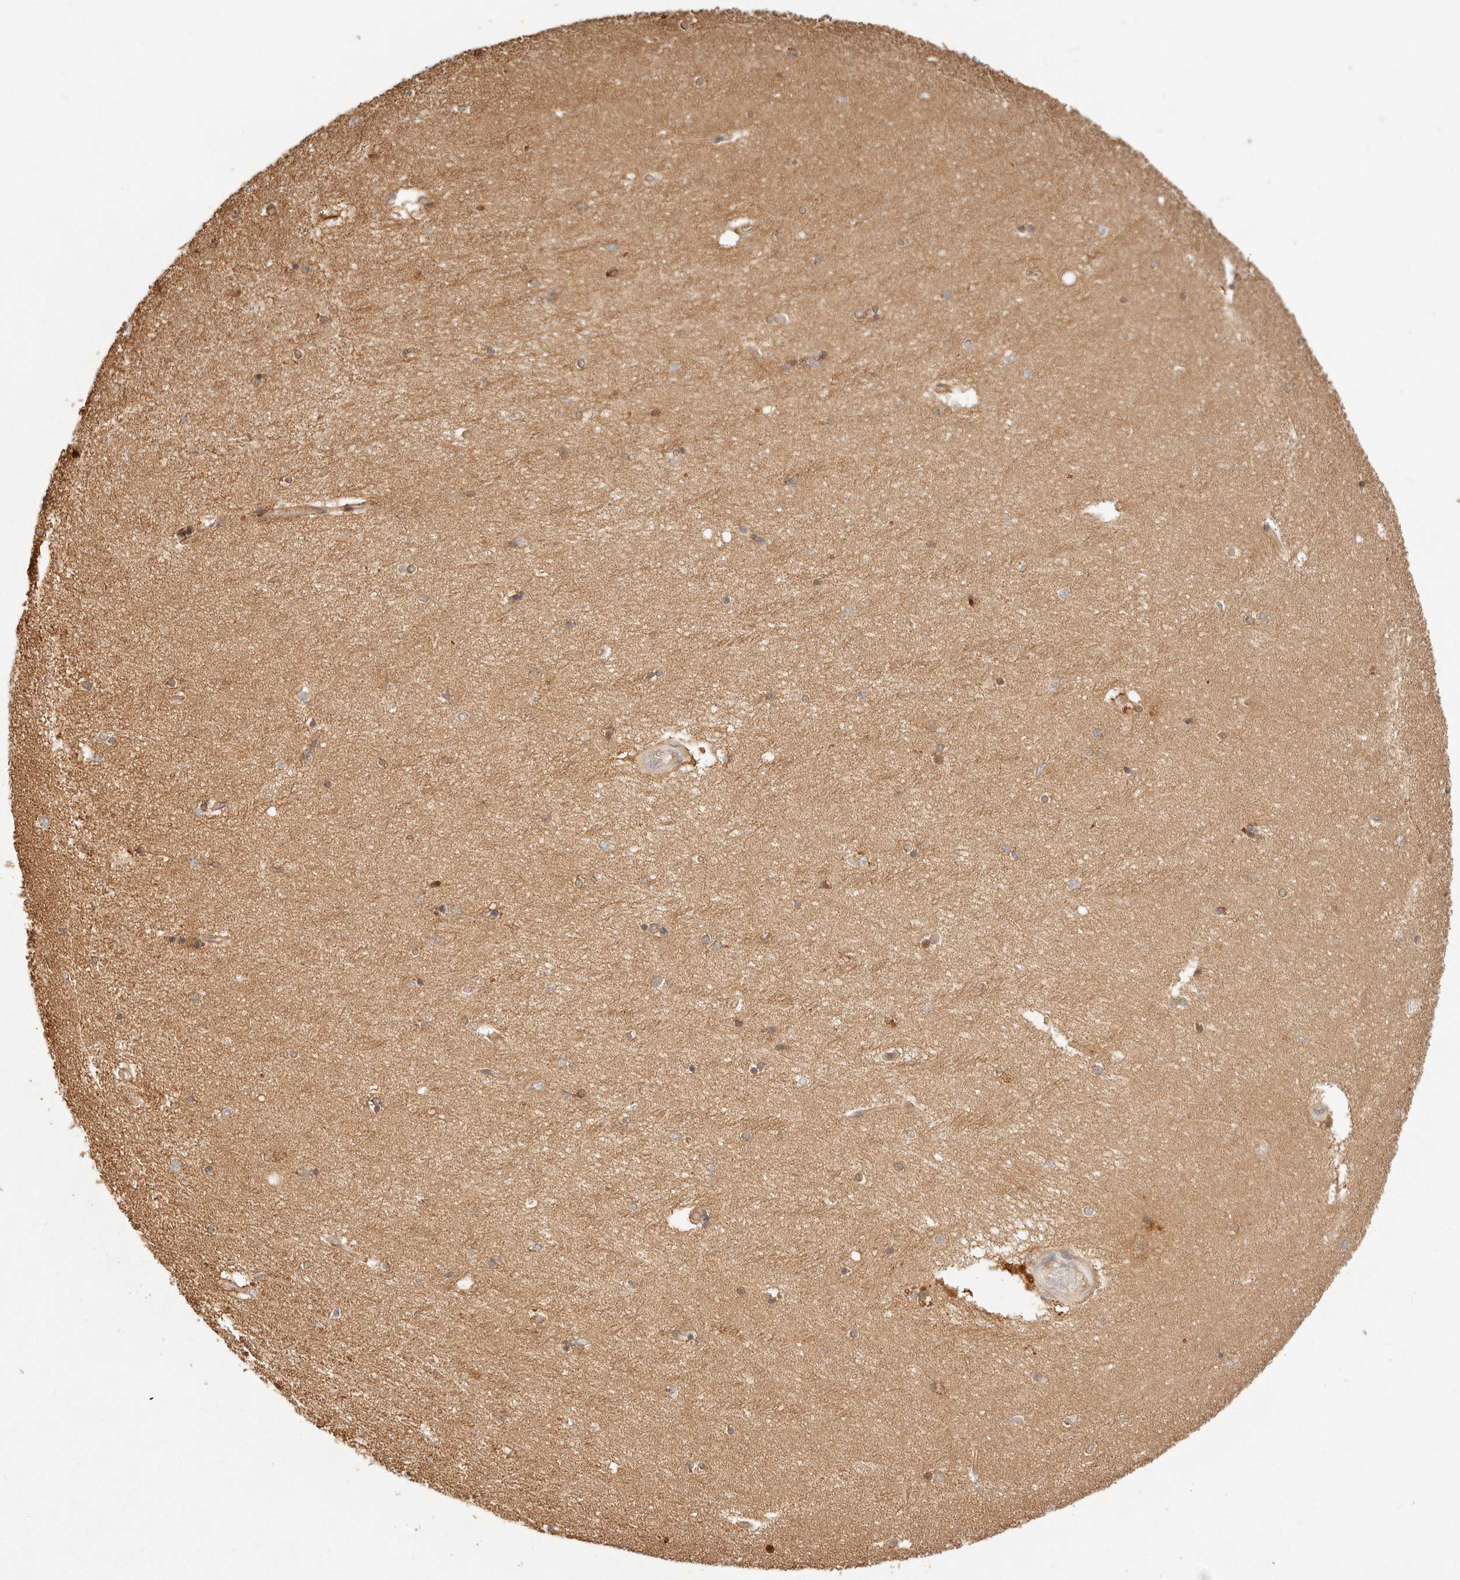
{"staining": {"intensity": "moderate", "quantity": "<25%", "location": "cytoplasmic/membranous"}, "tissue": "hippocampus", "cell_type": "Glial cells", "image_type": "normal", "snomed": [{"axis": "morphology", "description": "Normal tissue, NOS"}, {"axis": "topography", "description": "Hippocampus"}], "caption": "Brown immunohistochemical staining in benign hippocampus exhibits moderate cytoplasmic/membranous expression in about <25% of glial cells.", "gene": "PPP1R3B", "patient": {"sex": "female", "age": 54}}